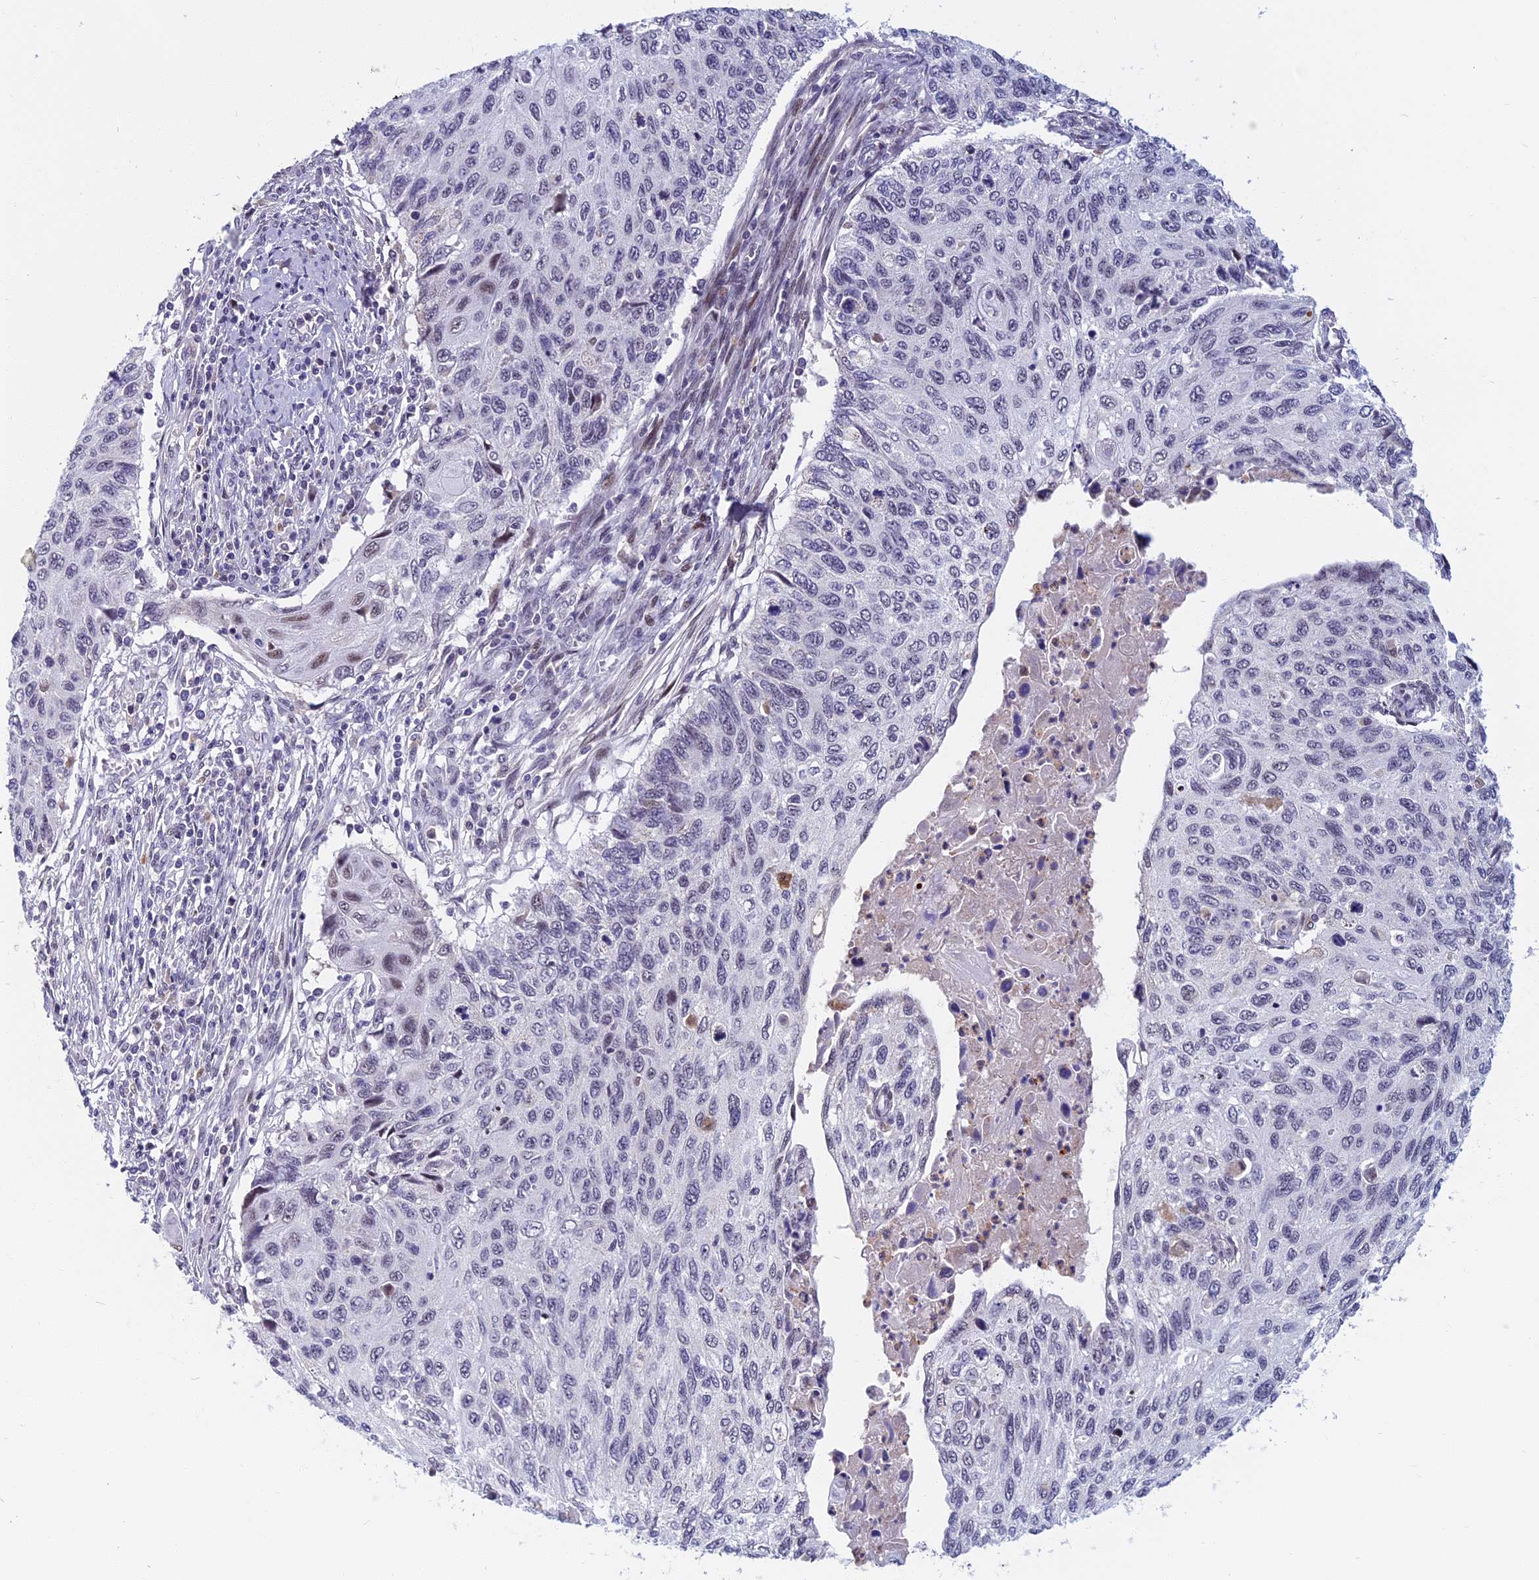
{"staining": {"intensity": "weak", "quantity": "<25%", "location": "nuclear"}, "tissue": "cervical cancer", "cell_type": "Tumor cells", "image_type": "cancer", "snomed": [{"axis": "morphology", "description": "Squamous cell carcinoma, NOS"}, {"axis": "topography", "description": "Cervix"}], "caption": "A histopathology image of cervical cancer stained for a protein reveals no brown staining in tumor cells. The staining is performed using DAB brown chromogen with nuclei counter-stained in using hematoxylin.", "gene": "CDC7", "patient": {"sex": "female", "age": 70}}